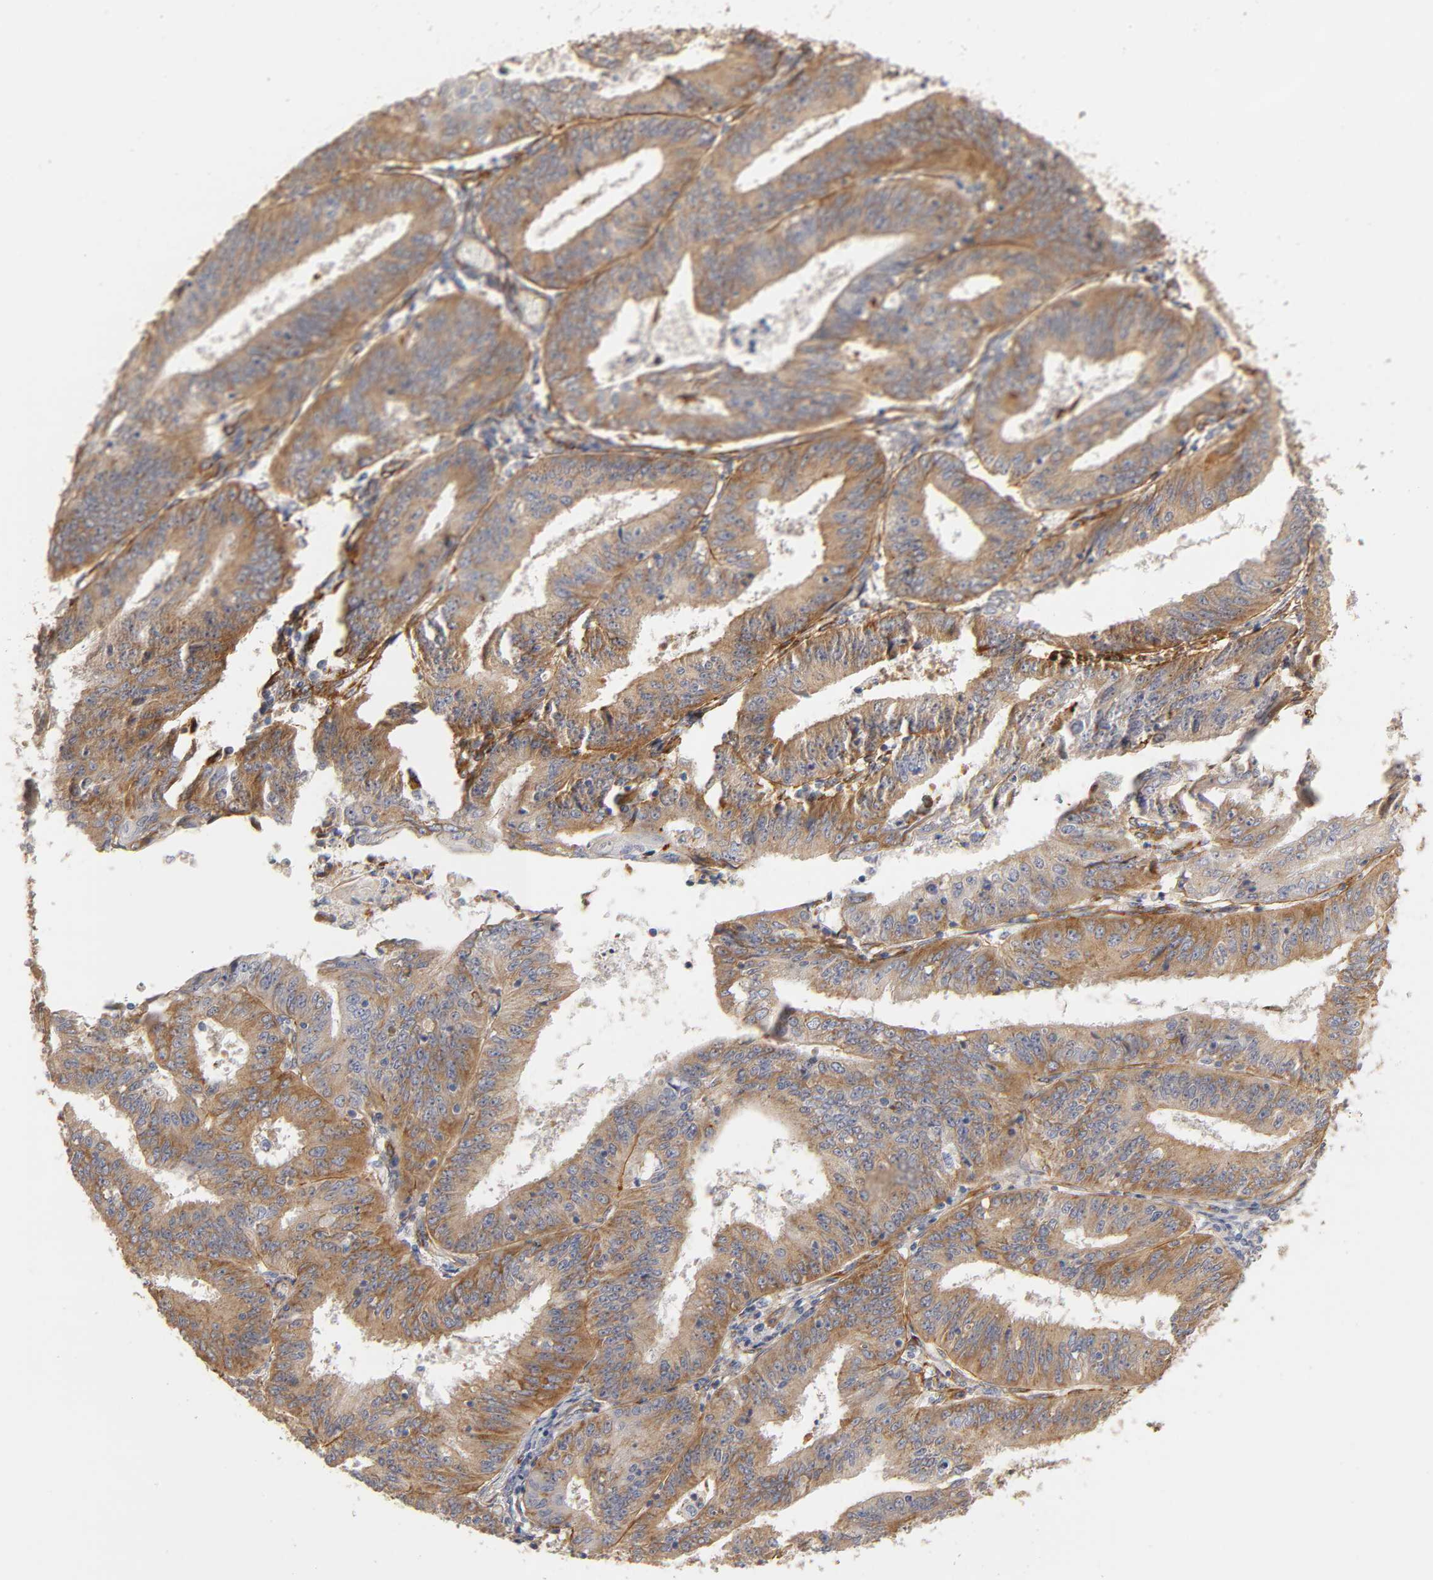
{"staining": {"intensity": "strong", "quantity": ">75%", "location": "cytoplasmic/membranous"}, "tissue": "endometrial cancer", "cell_type": "Tumor cells", "image_type": "cancer", "snomed": [{"axis": "morphology", "description": "Adenocarcinoma, NOS"}, {"axis": "topography", "description": "Endometrium"}], "caption": "Endometrial cancer stained with DAB immunohistochemistry (IHC) exhibits high levels of strong cytoplasmic/membranous expression in about >75% of tumor cells. (brown staining indicates protein expression, while blue staining denotes nuclei).", "gene": "LAMB1", "patient": {"sex": "female", "age": 42}}